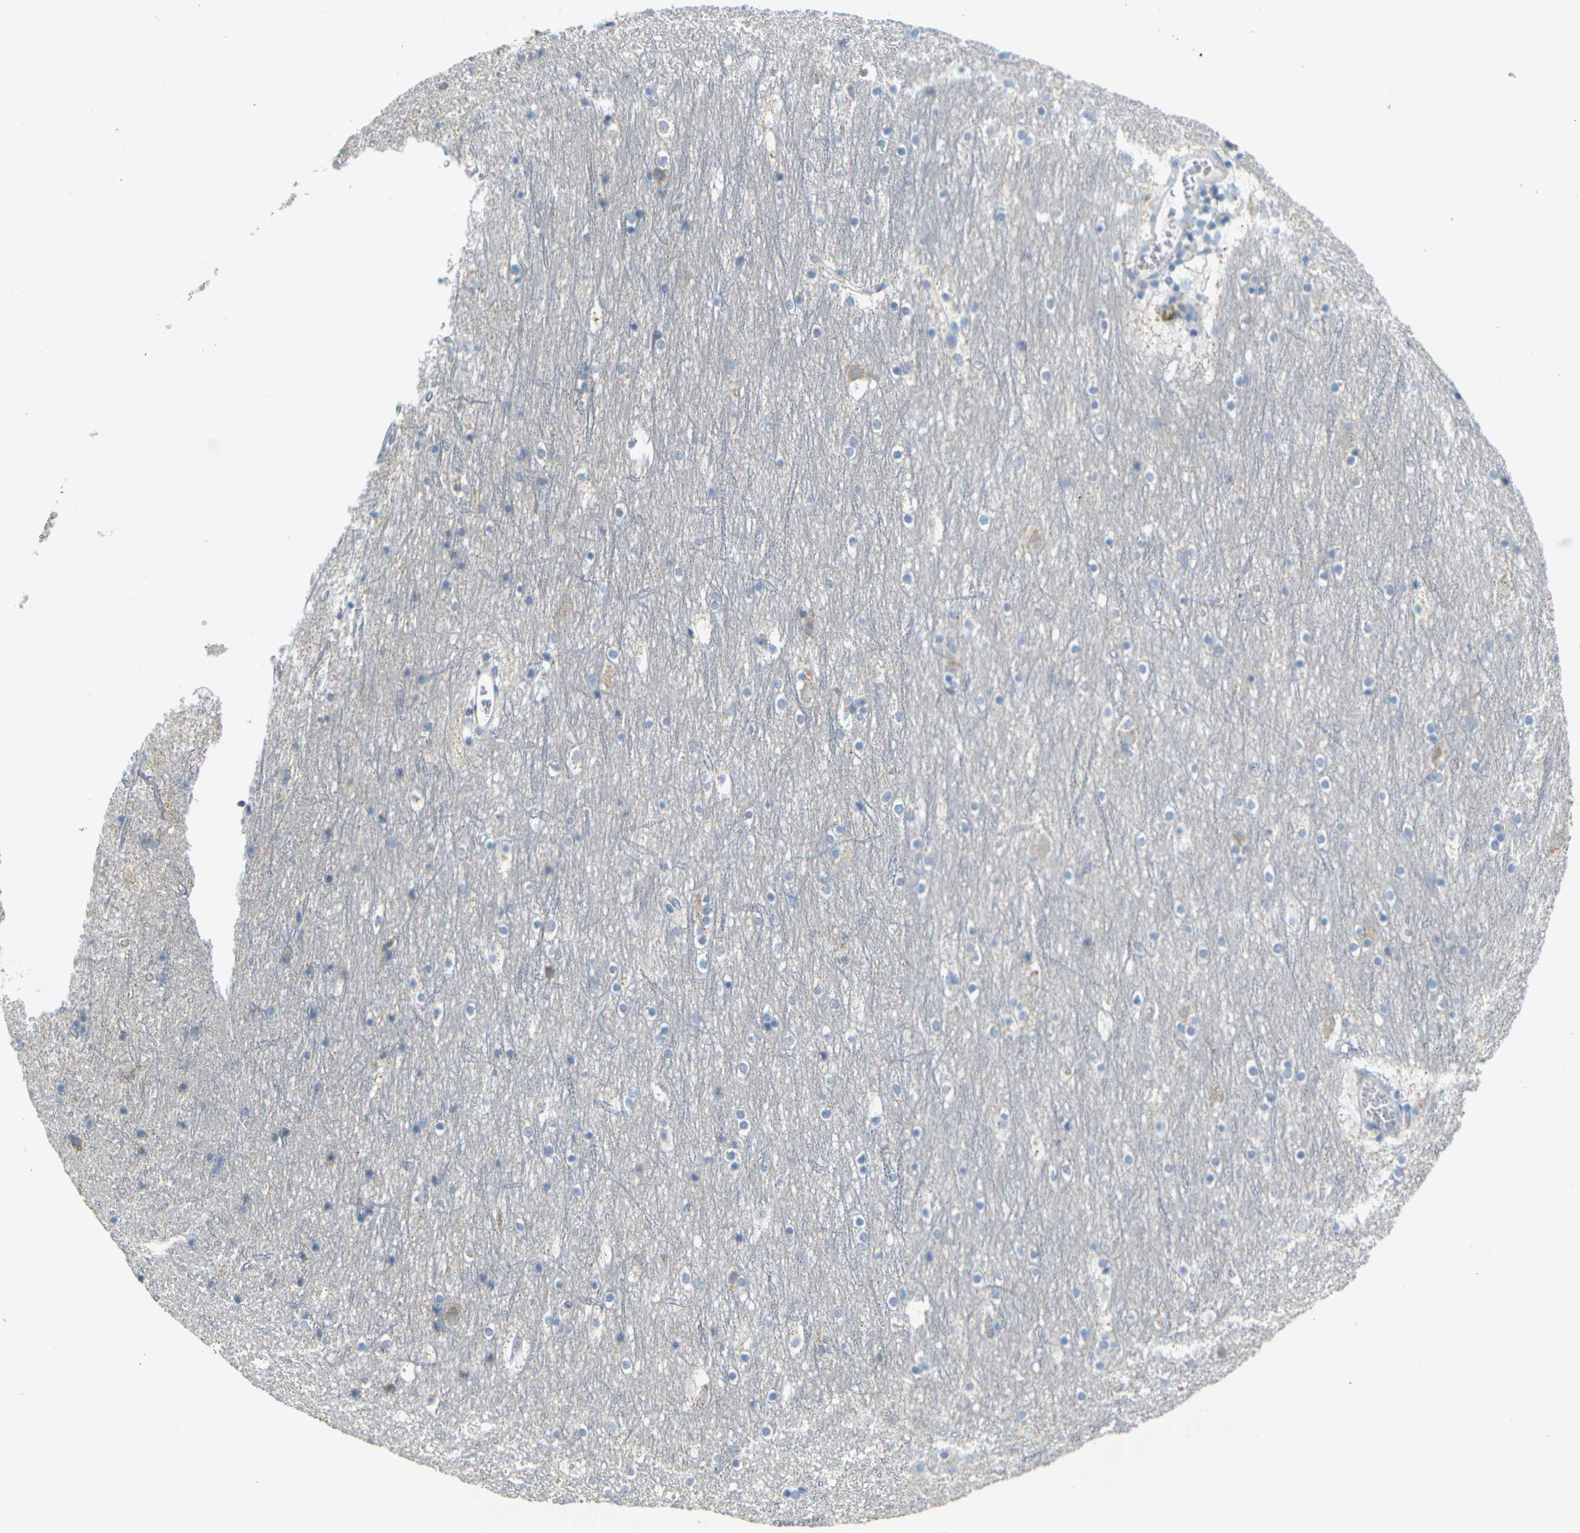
{"staining": {"intensity": "weak", "quantity": ">75%", "location": "cytoplasmic/membranous"}, "tissue": "cerebral cortex", "cell_type": "Endothelial cells", "image_type": "normal", "snomed": [{"axis": "morphology", "description": "Normal tissue, NOS"}, {"axis": "topography", "description": "Cerebral cortex"}], "caption": "A brown stain highlights weak cytoplasmic/membranous staining of a protein in endothelial cells of unremarkable cerebral cortex.", "gene": "PARD6B", "patient": {"sex": "male", "age": 45}}